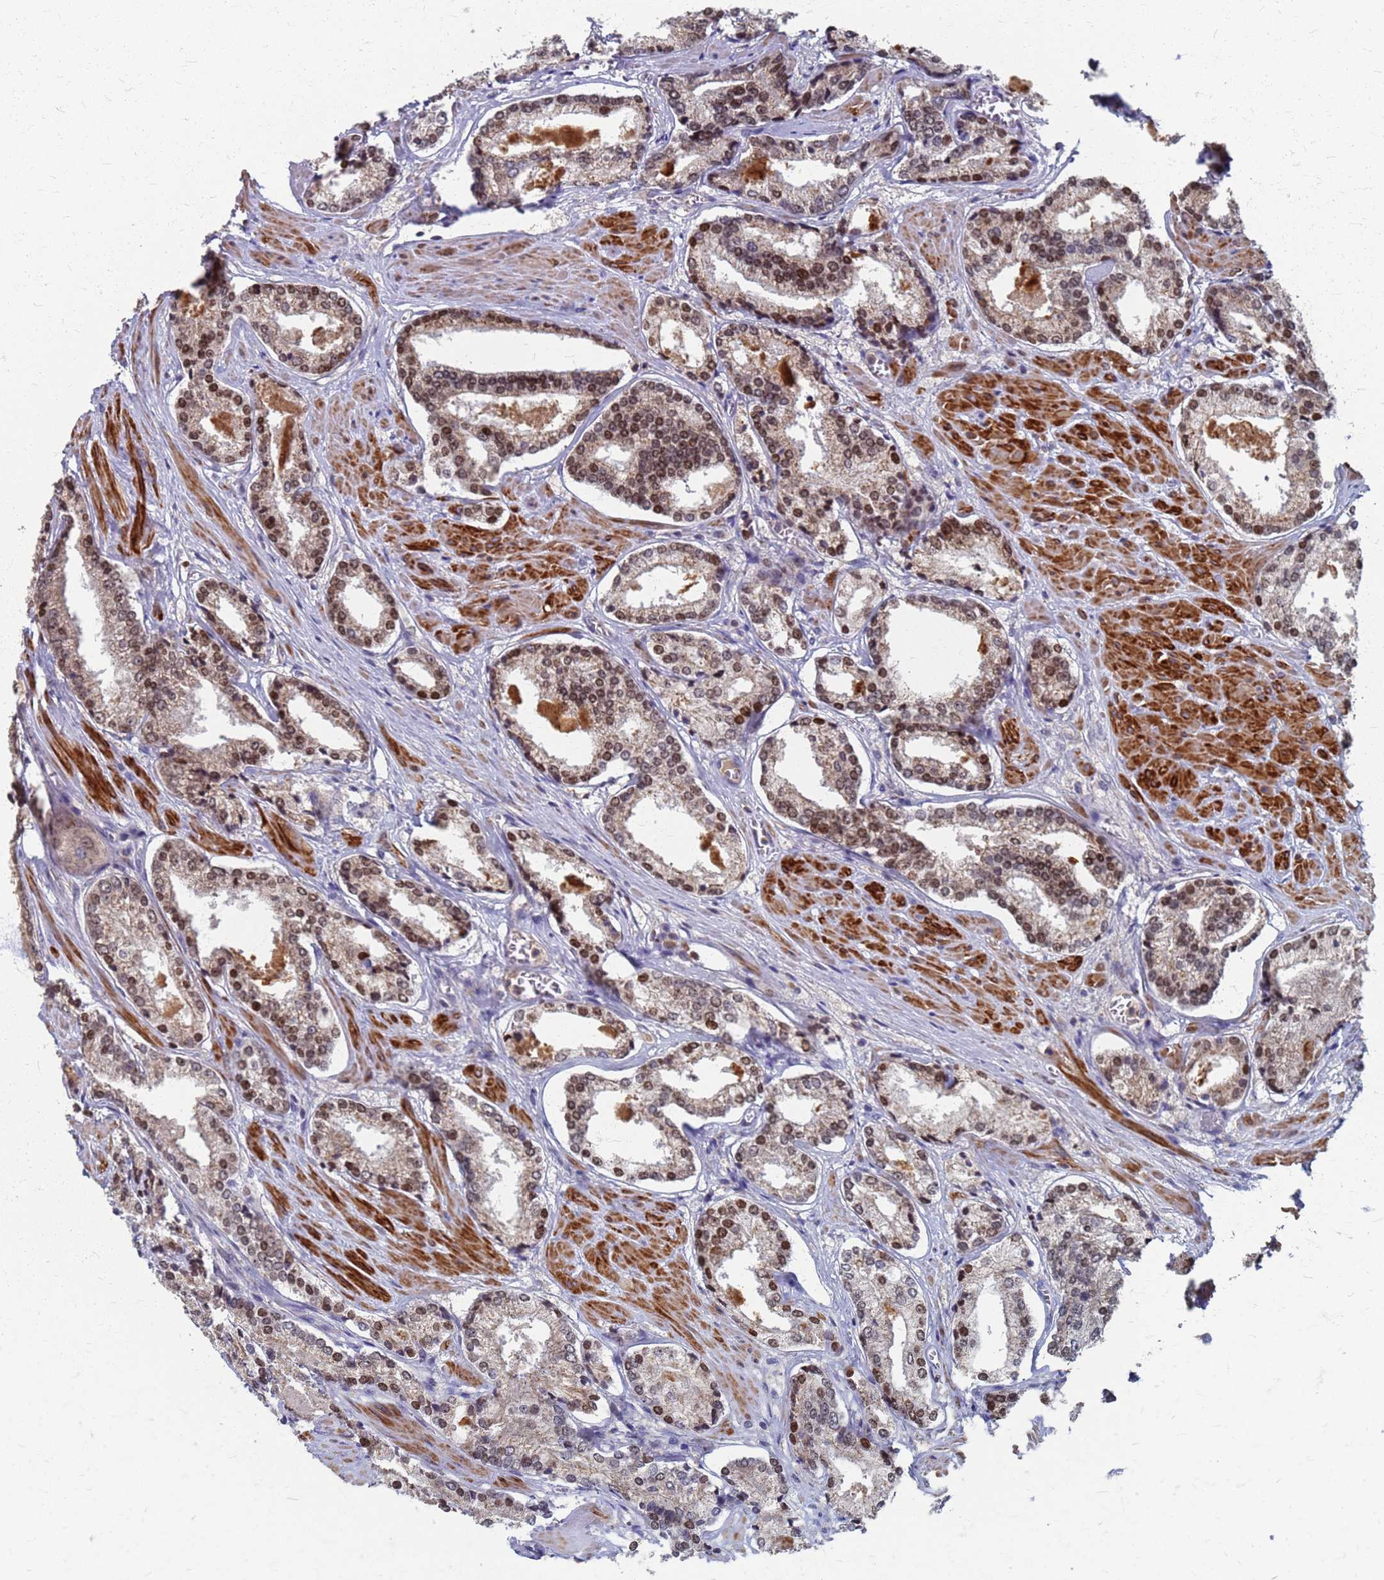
{"staining": {"intensity": "moderate", "quantity": ">75%", "location": "nuclear"}, "tissue": "prostate cancer", "cell_type": "Tumor cells", "image_type": "cancer", "snomed": [{"axis": "morphology", "description": "Adenocarcinoma, Low grade"}, {"axis": "topography", "description": "Prostate"}], "caption": "Tumor cells show medium levels of moderate nuclear expression in about >75% of cells in prostate adenocarcinoma (low-grade).", "gene": "ATPAF1", "patient": {"sex": "male", "age": 54}}